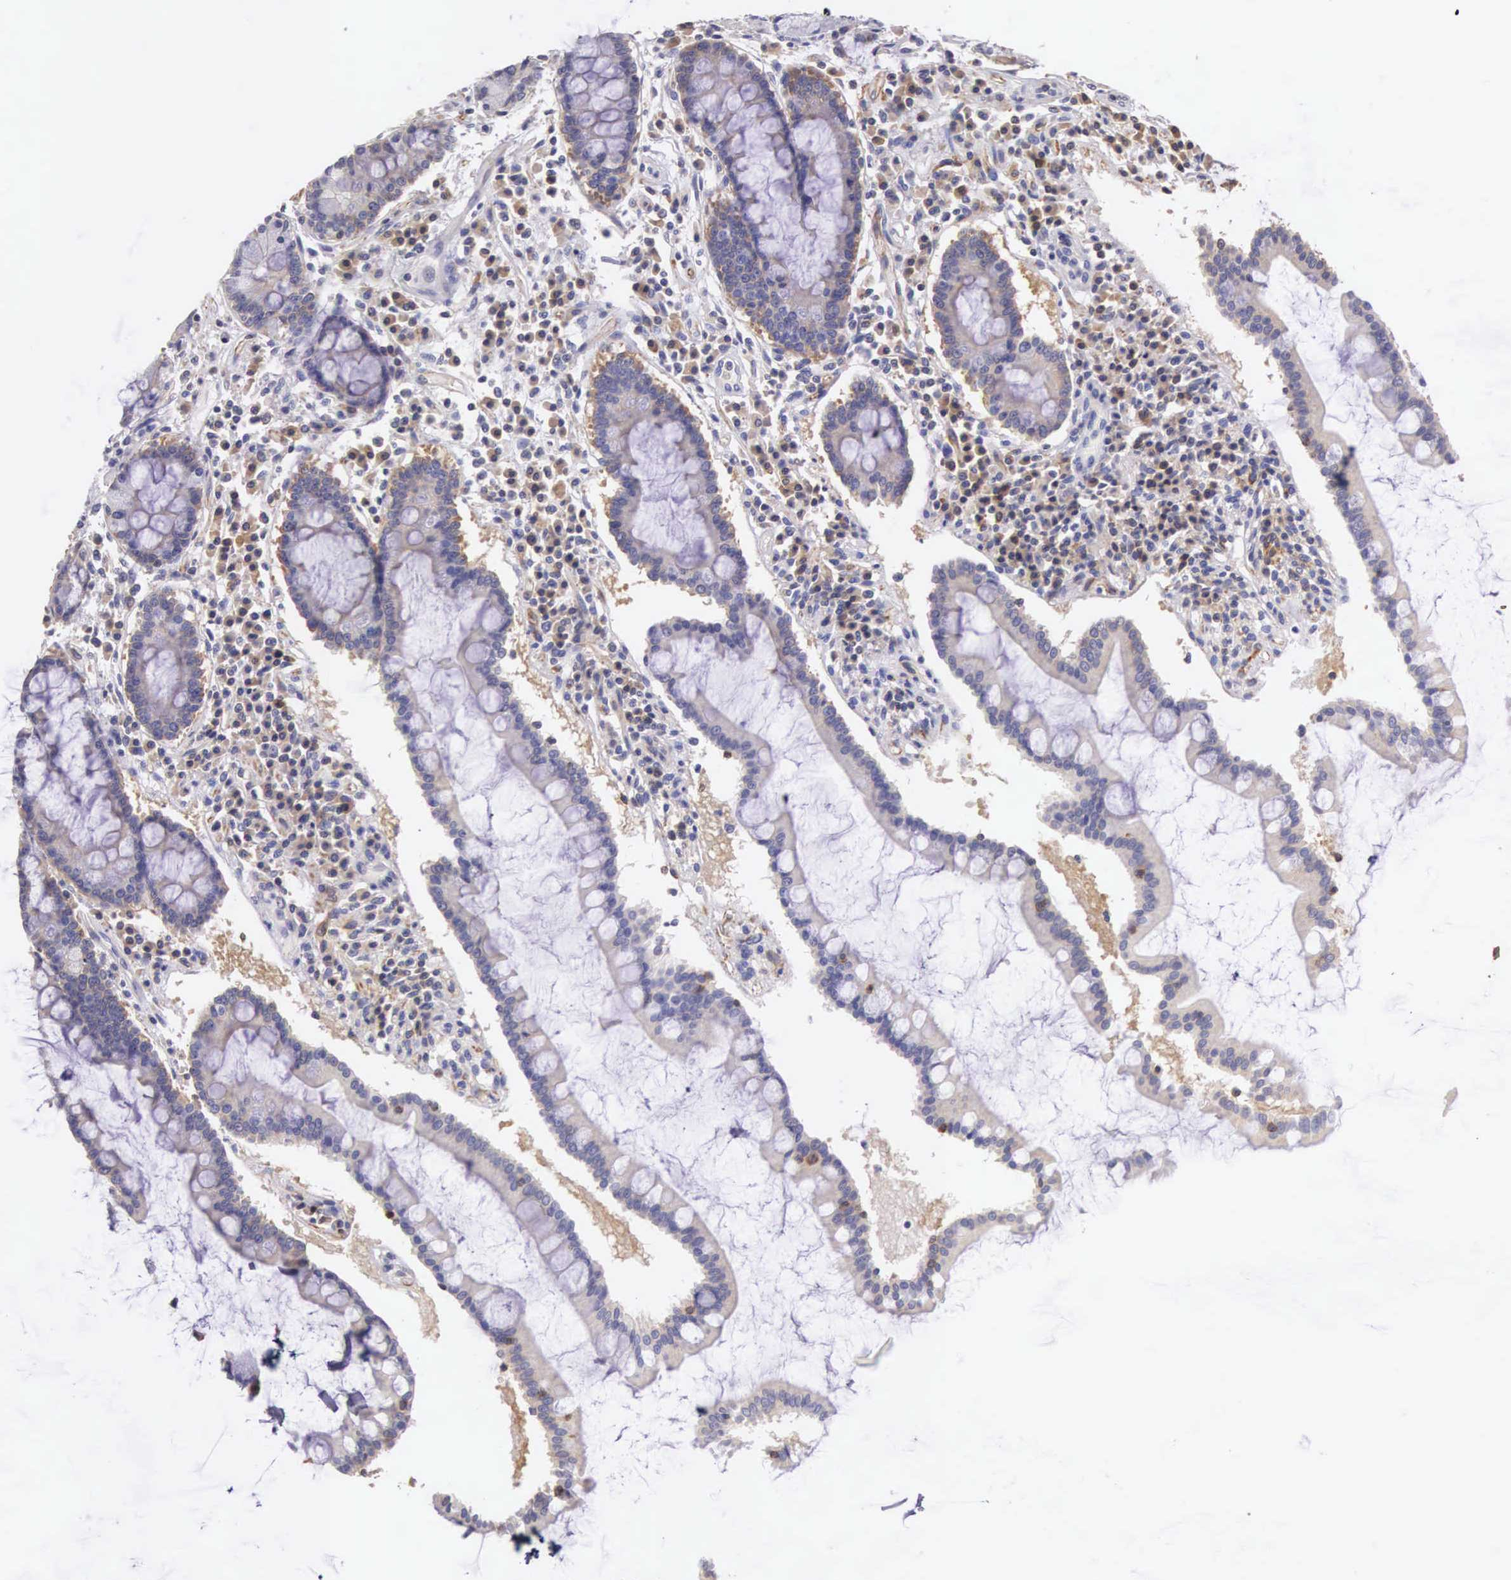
{"staining": {"intensity": "negative", "quantity": "none", "location": "none"}, "tissue": "duodenum", "cell_type": "Glandular cells", "image_type": "normal", "snomed": [{"axis": "morphology", "description": "Normal tissue, NOS"}, {"axis": "topography", "description": "Duodenum"}], "caption": "A histopathology image of human duodenum is negative for staining in glandular cells. Brightfield microscopy of immunohistochemistry stained with DAB (3,3'-diaminobenzidine) (brown) and hematoxylin (blue), captured at high magnification.", "gene": "OSBPL3", "patient": {"sex": "male", "age": 73}}